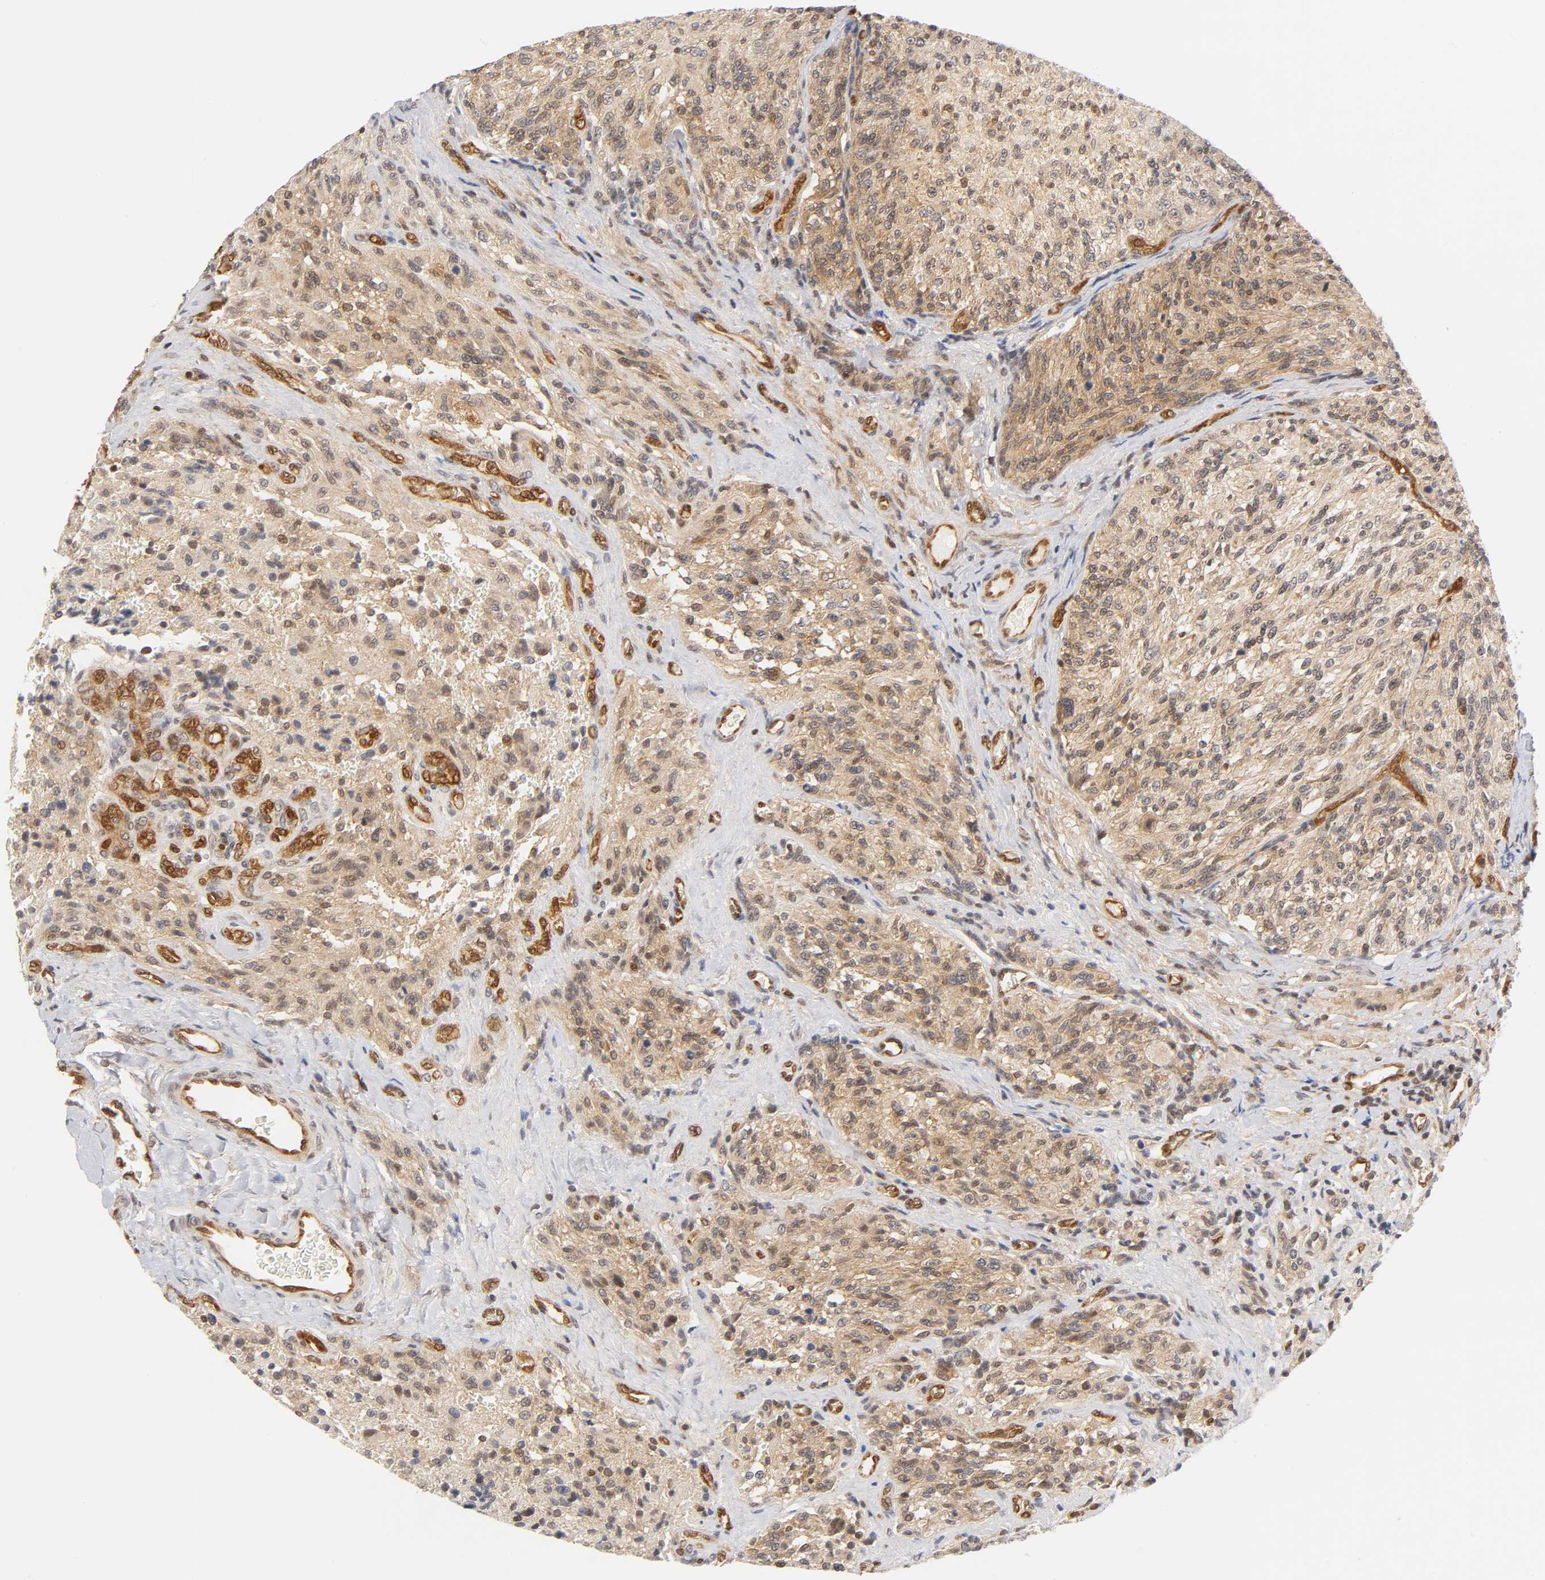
{"staining": {"intensity": "weak", "quantity": "25%-75%", "location": "cytoplasmic/membranous,nuclear"}, "tissue": "glioma", "cell_type": "Tumor cells", "image_type": "cancer", "snomed": [{"axis": "morphology", "description": "Normal tissue, NOS"}, {"axis": "morphology", "description": "Glioma, malignant, High grade"}, {"axis": "topography", "description": "Cerebral cortex"}], "caption": "Weak cytoplasmic/membranous and nuclear expression is present in about 25%-75% of tumor cells in high-grade glioma (malignant).", "gene": "CDC37", "patient": {"sex": "male", "age": 56}}